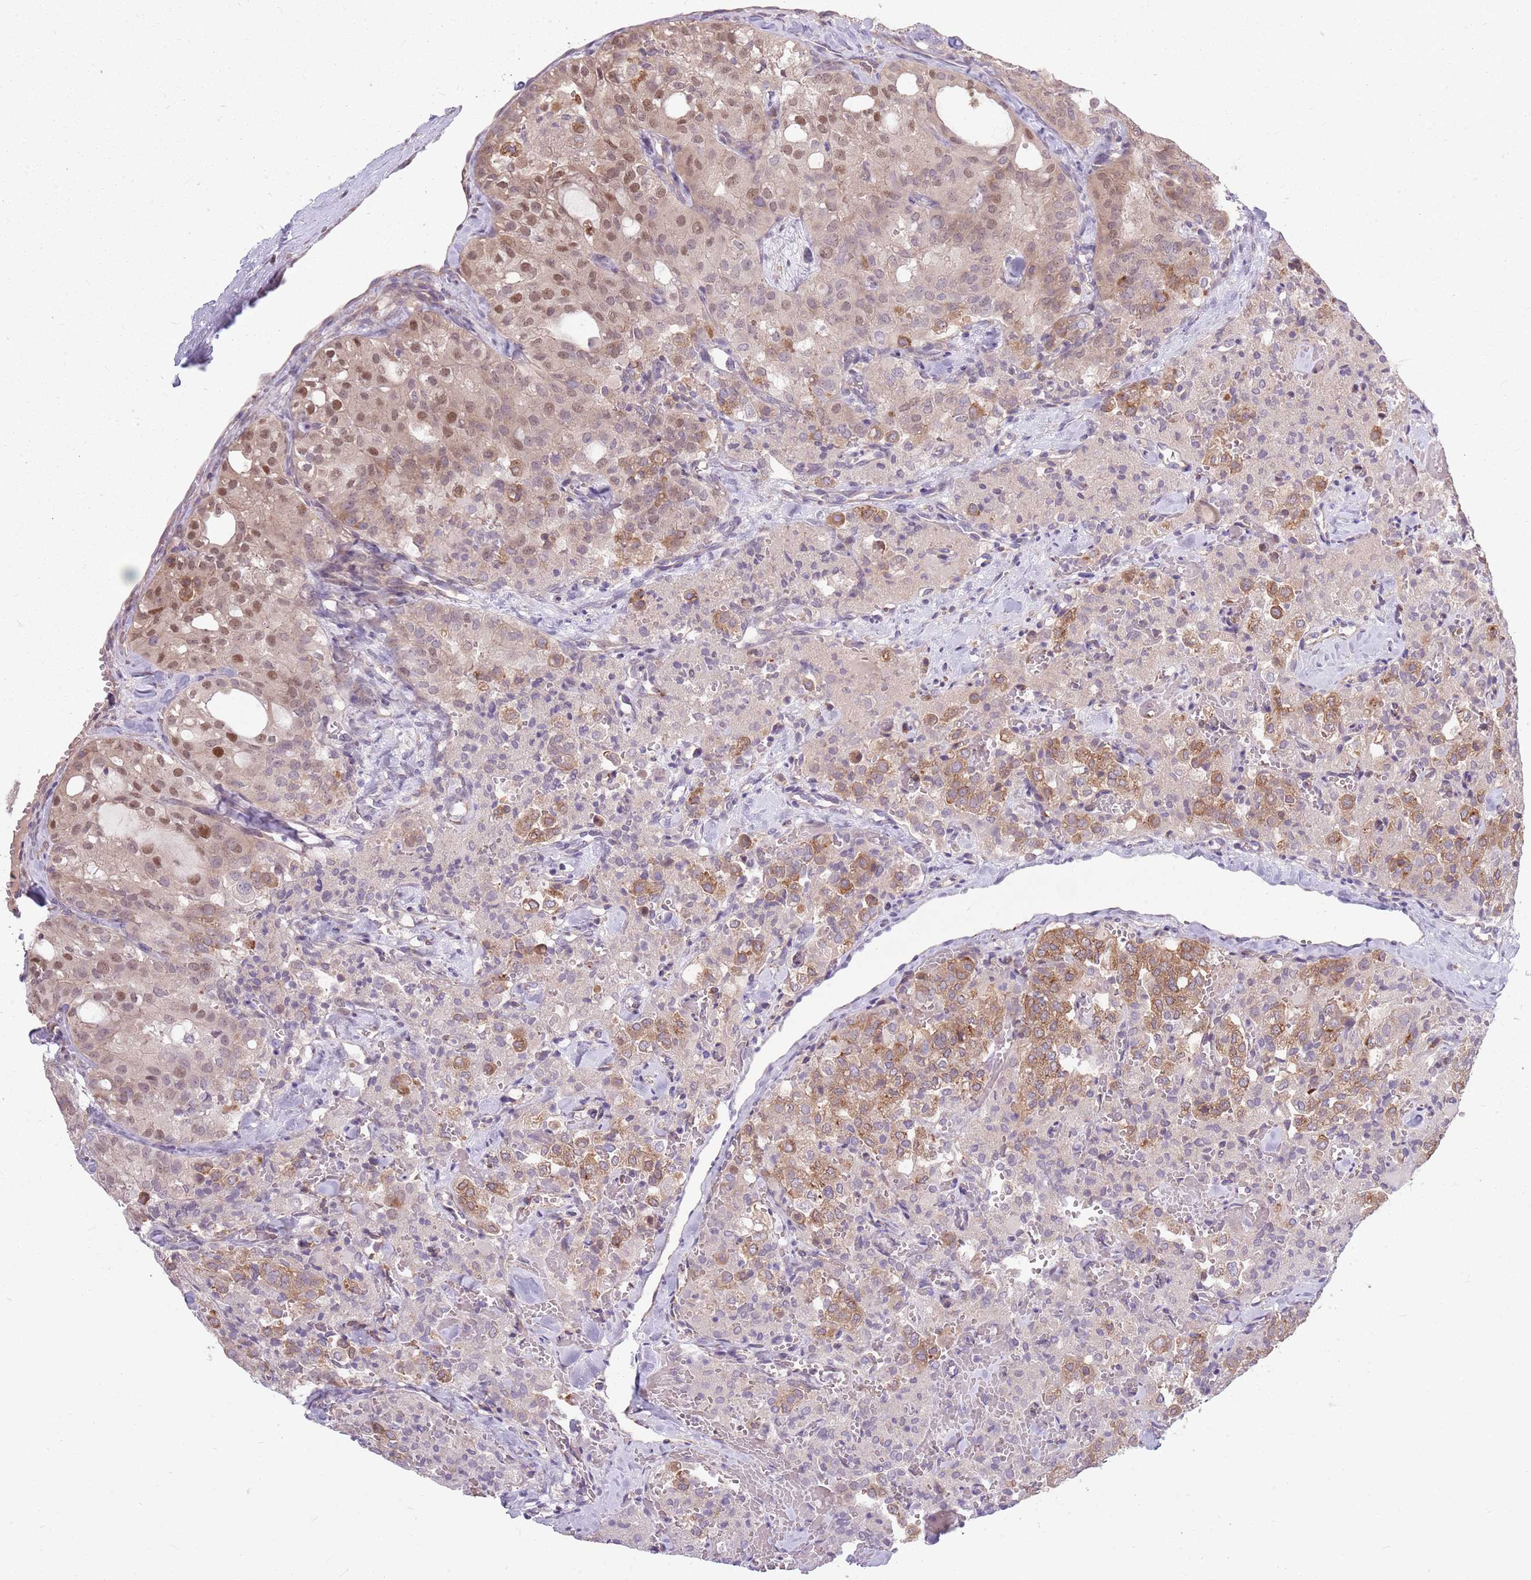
{"staining": {"intensity": "moderate", "quantity": "25%-75%", "location": "cytoplasmic/membranous,nuclear"}, "tissue": "thyroid cancer", "cell_type": "Tumor cells", "image_type": "cancer", "snomed": [{"axis": "morphology", "description": "Follicular adenoma carcinoma, NOS"}, {"axis": "topography", "description": "Thyroid gland"}], "caption": "Thyroid follicular adenoma carcinoma stained for a protein displays moderate cytoplasmic/membranous and nuclear positivity in tumor cells.", "gene": "PPP1R27", "patient": {"sex": "male", "age": 75}}